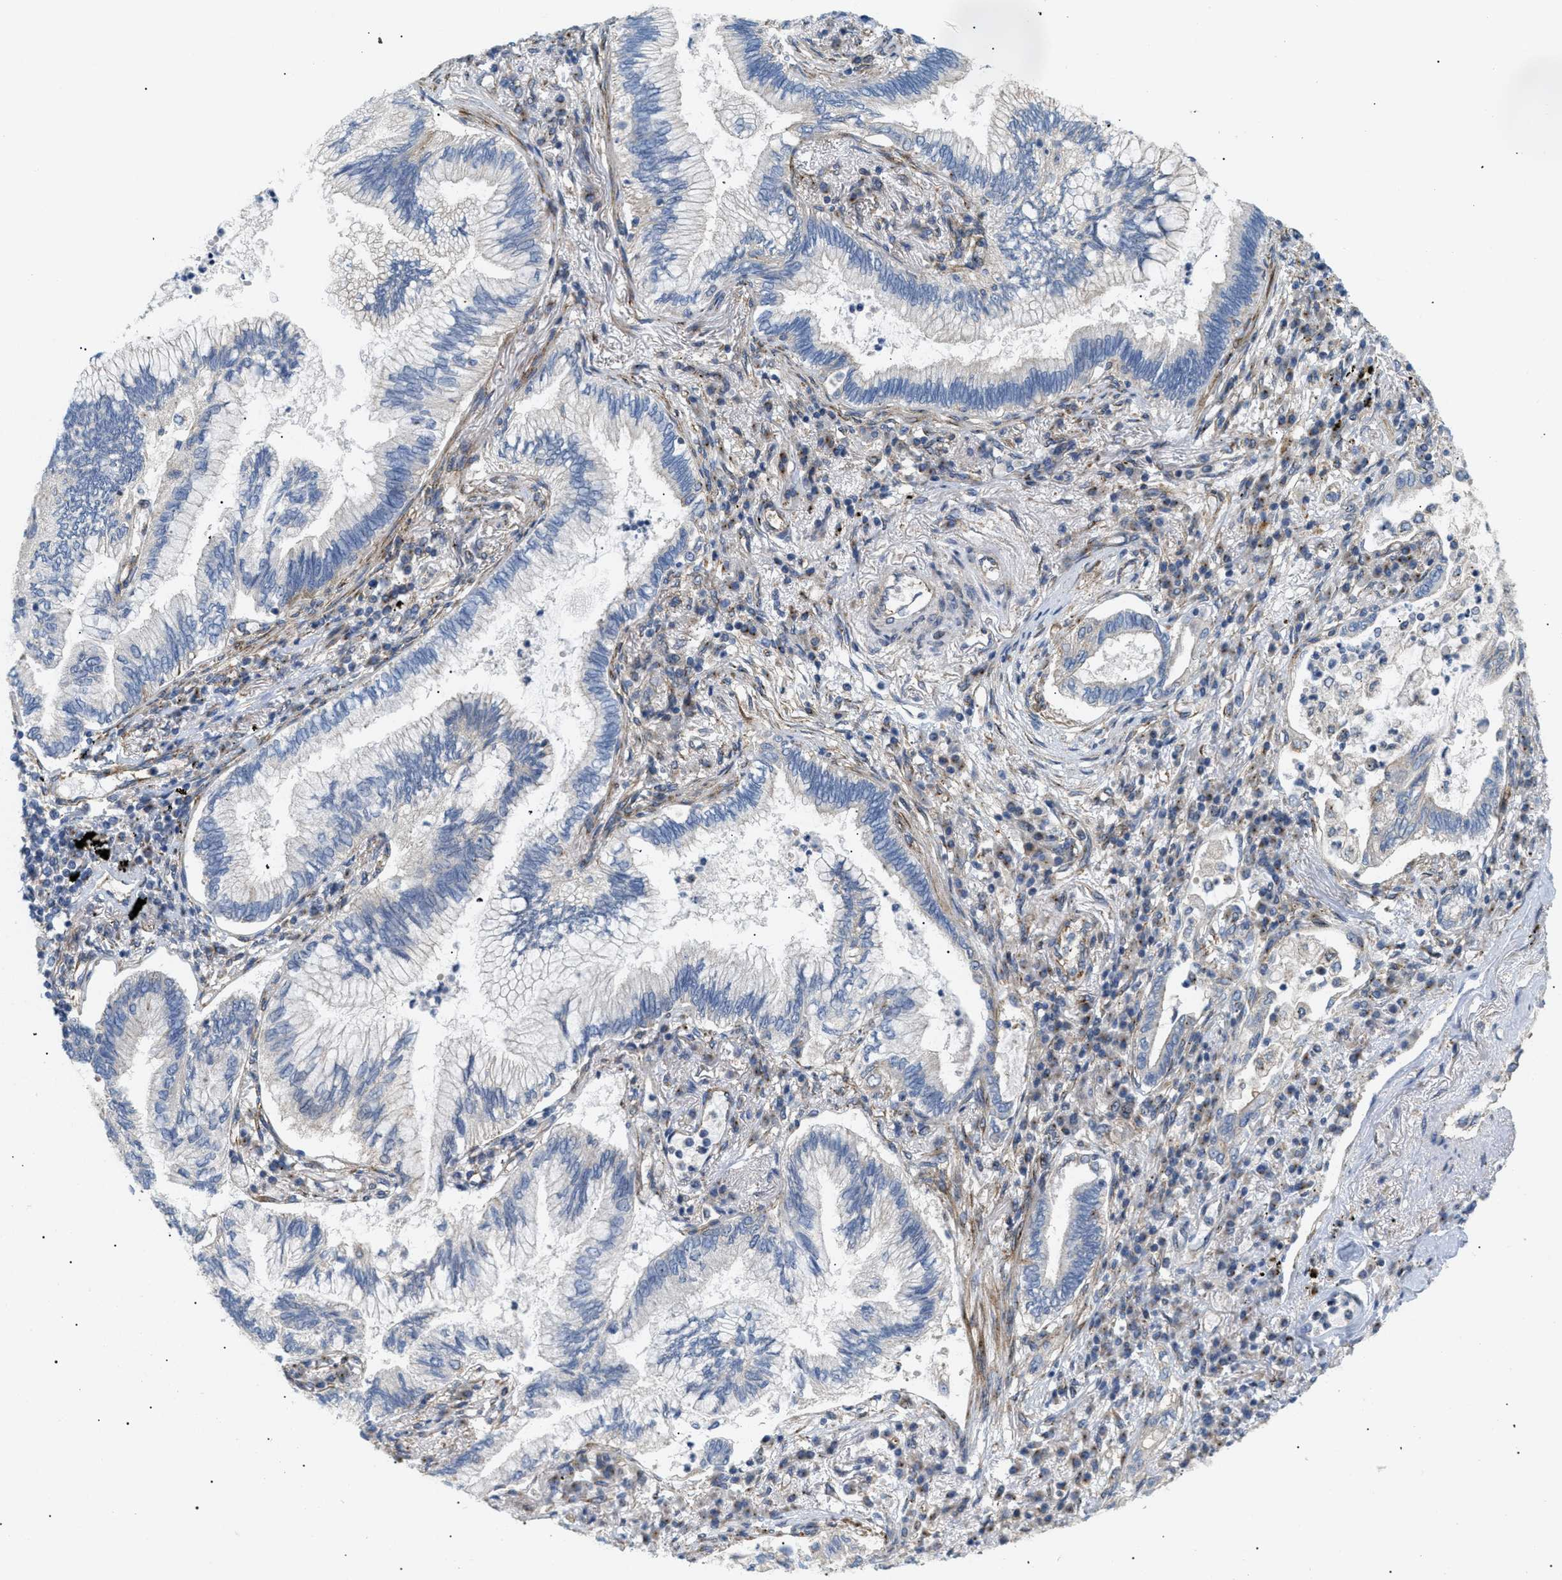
{"staining": {"intensity": "negative", "quantity": "none", "location": "none"}, "tissue": "lung cancer", "cell_type": "Tumor cells", "image_type": "cancer", "snomed": [{"axis": "morphology", "description": "Normal tissue, NOS"}, {"axis": "morphology", "description": "Adenocarcinoma, NOS"}, {"axis": "topography", "description": "Bronchus"}, {"axis": "topography", "description": "Lung"}], "caption": "DAB immunohistochemical staining of lung adenocarcinoma demonstrates no significant staining in tumor cells.", "gene": "DCTN4", "patient": {"sex": "female", "age": 70}}